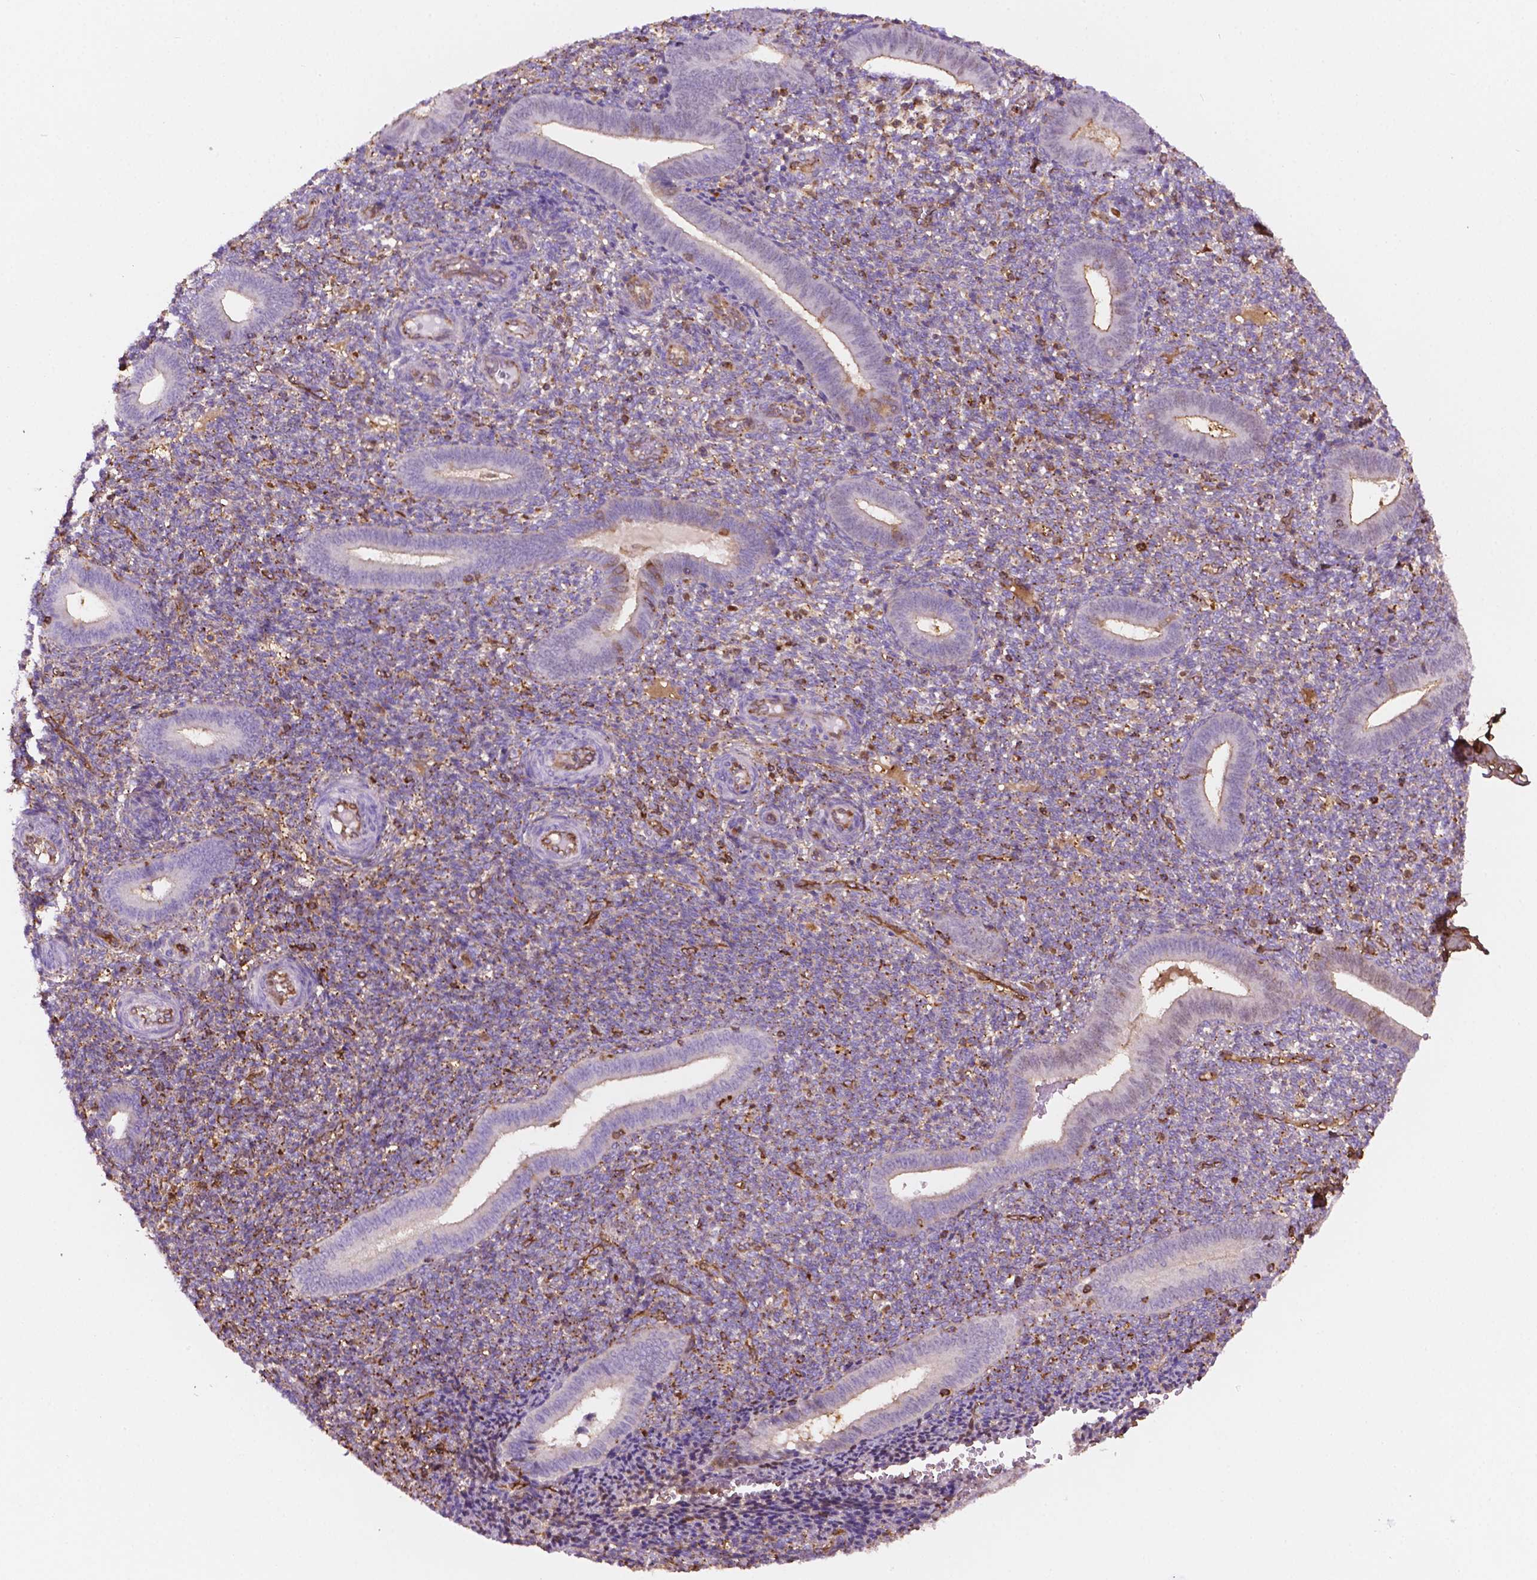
{"staining": {"intensity": "moderate", "quantity": "<25%", "location": "cytoplasmic/membranous"}, "tissue": "endometrium", "cell_type": "Cells in endometrial stroma", "image_type": "normal", "snomed": [{"axis": "morphology", "description": "Normal tissue, NOS"}, {"axis": "topography", "description": "Endometrium"}], "caption": "Immunohistochemical staining of benign endometrium shows low levels of moderate cytoplasmic/membranous expression in about <25% of cells in endometrial stroma. The staining was performed using DAB (3,3'-diaminobenzidine) to visualize the protein expression in brown, while the nuclei were stained in blue with hematoxylin (Magnification: 20x).", "gene": "DCN", "patient": {"sex": "female", "age": 25}}